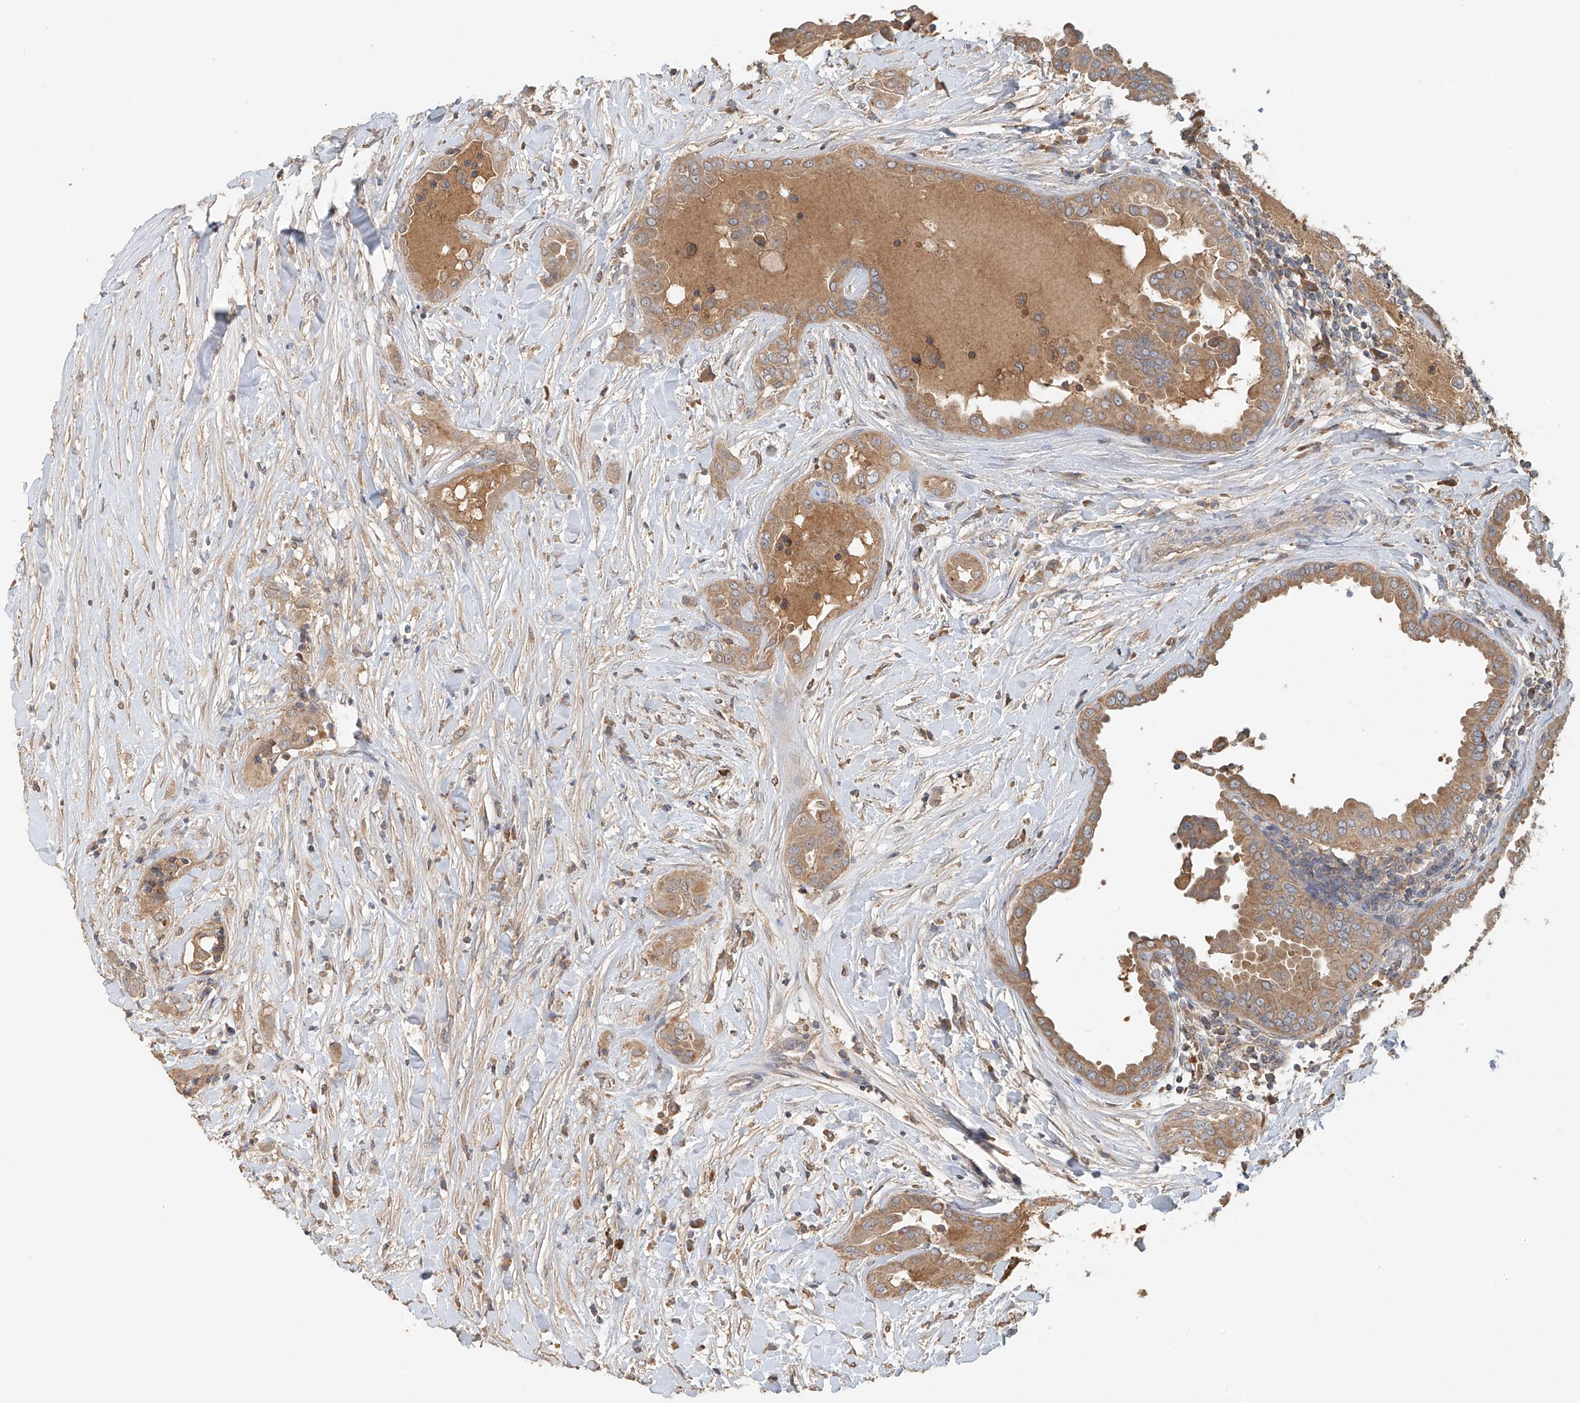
{"staining": {"intensity": "moderate", "quantity": ">75%", "location": "cytoplasmic/membranous"}, "tissue": "thyroid cancer", "cell_type": "Tumor cells", "image_type": "cancer", "snomed": [{"axis": "morphology", "description": "Papillary adenocarcinoma, NOS"}, {"axis": "topography", "description": "Thyroid gland"}], "caption": "Moderate cytoplasmic/membranous expression for a protein is appreciated in about >75% of tumor cells of papillary adenocarcinoma (thyroid) using immunohistochemistry (IHC).", "gene": "GNB1L", "patient": {"sex": "male", "age": 33}}